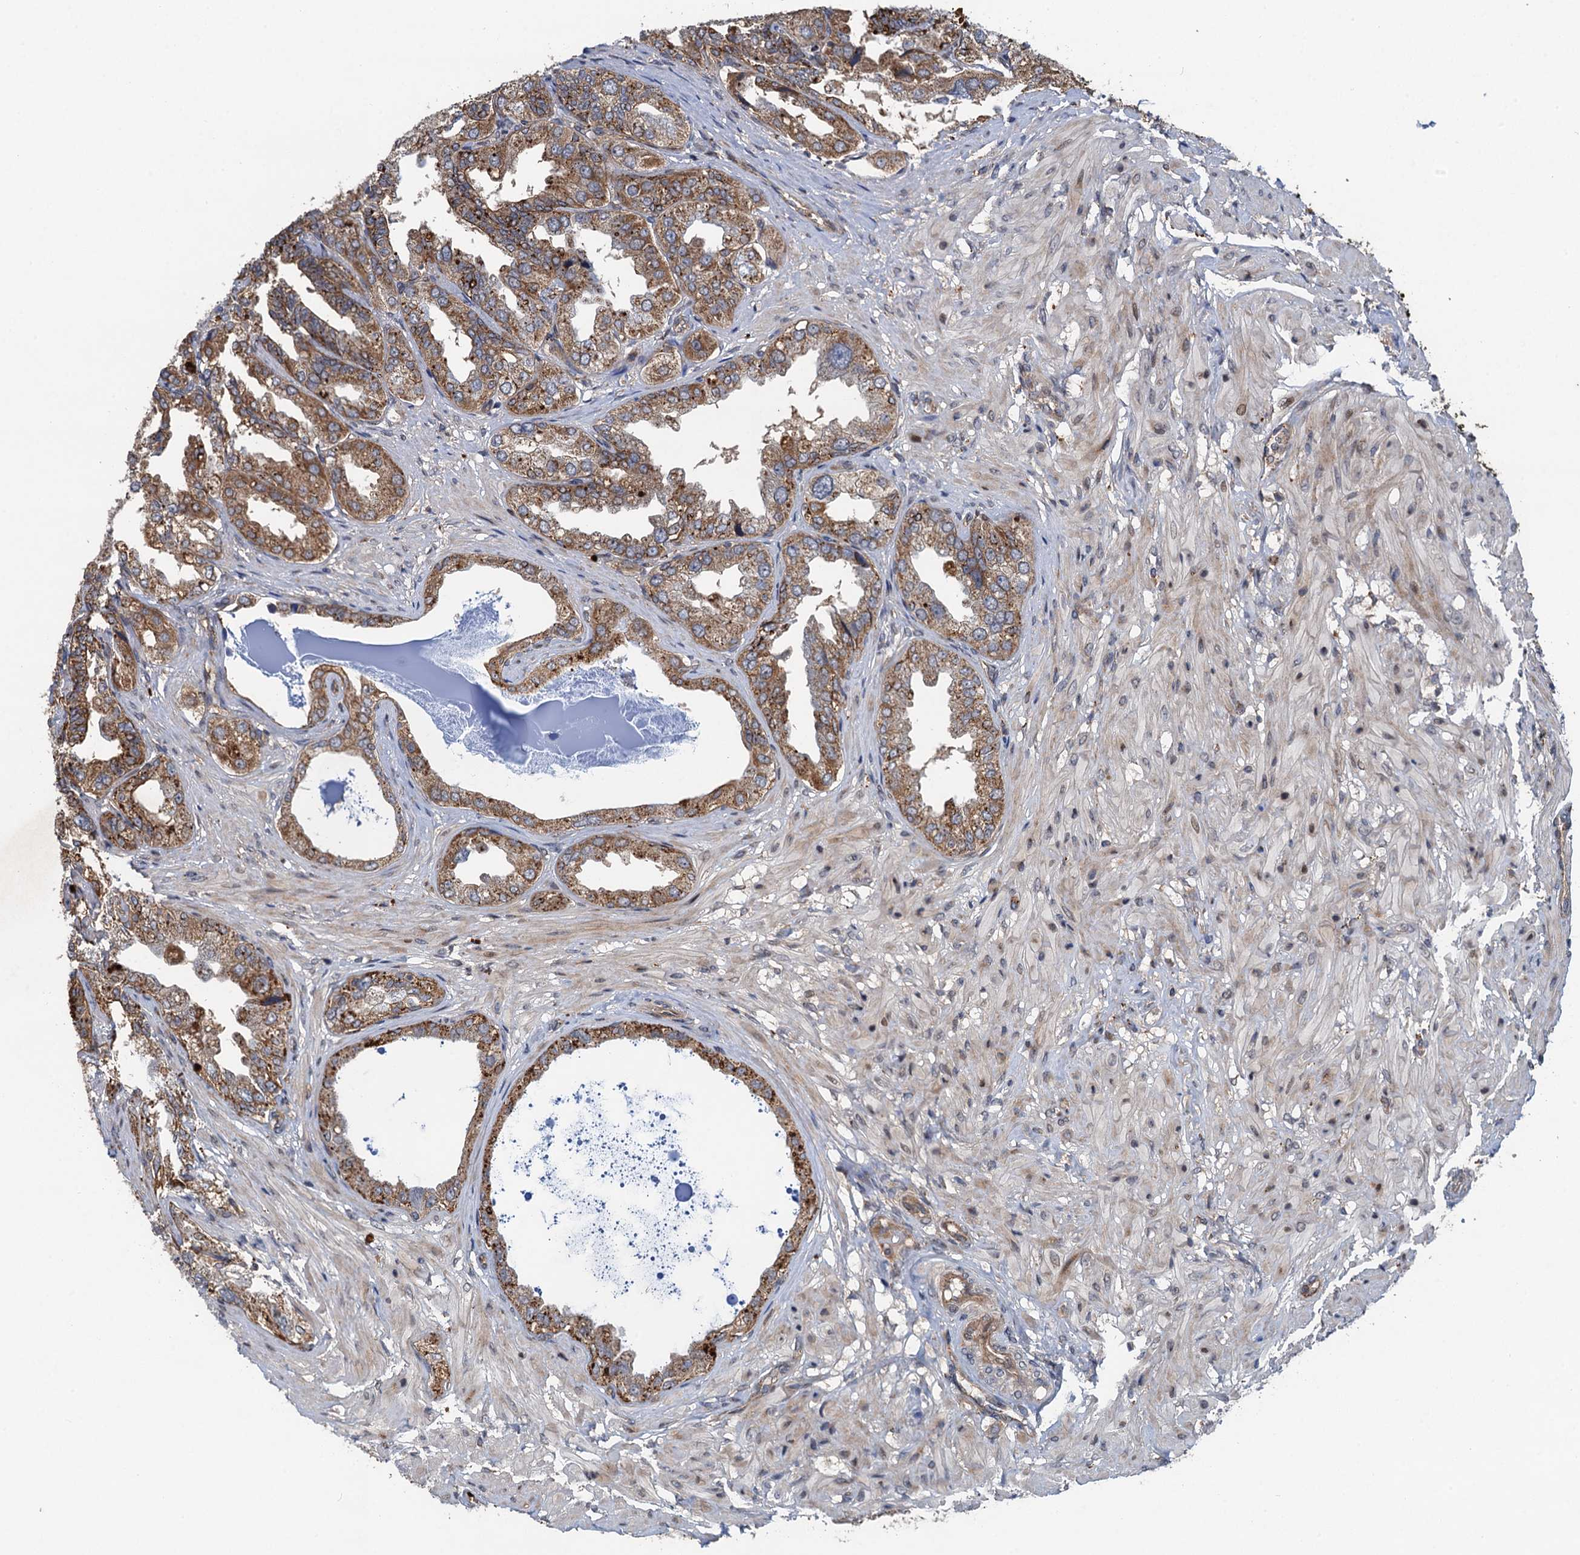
{"staining": {"intensity": "moderate", "quantity": ">75%", "location": "cytoplasmic/membranous"}, "tissue": "seminal vesicle", "cell_type": "Glandular cells", "image_type": "normal", "snomed": [{"axis": "morphology", "description": "Normal tissue, NOS"}, {"axis": "topography", "description": "Seminal veicle"}], "caption": "Seminal vesicle stained for a protein displays moderate cytoplasmic/membranous positivity in glandular cells. Immunohistochemistry (ihc) stains the protein of interest in brown and the nuclei are stained blue.", "gene": "NLRP10", "patient": {"sex": "male", "age": 63}}